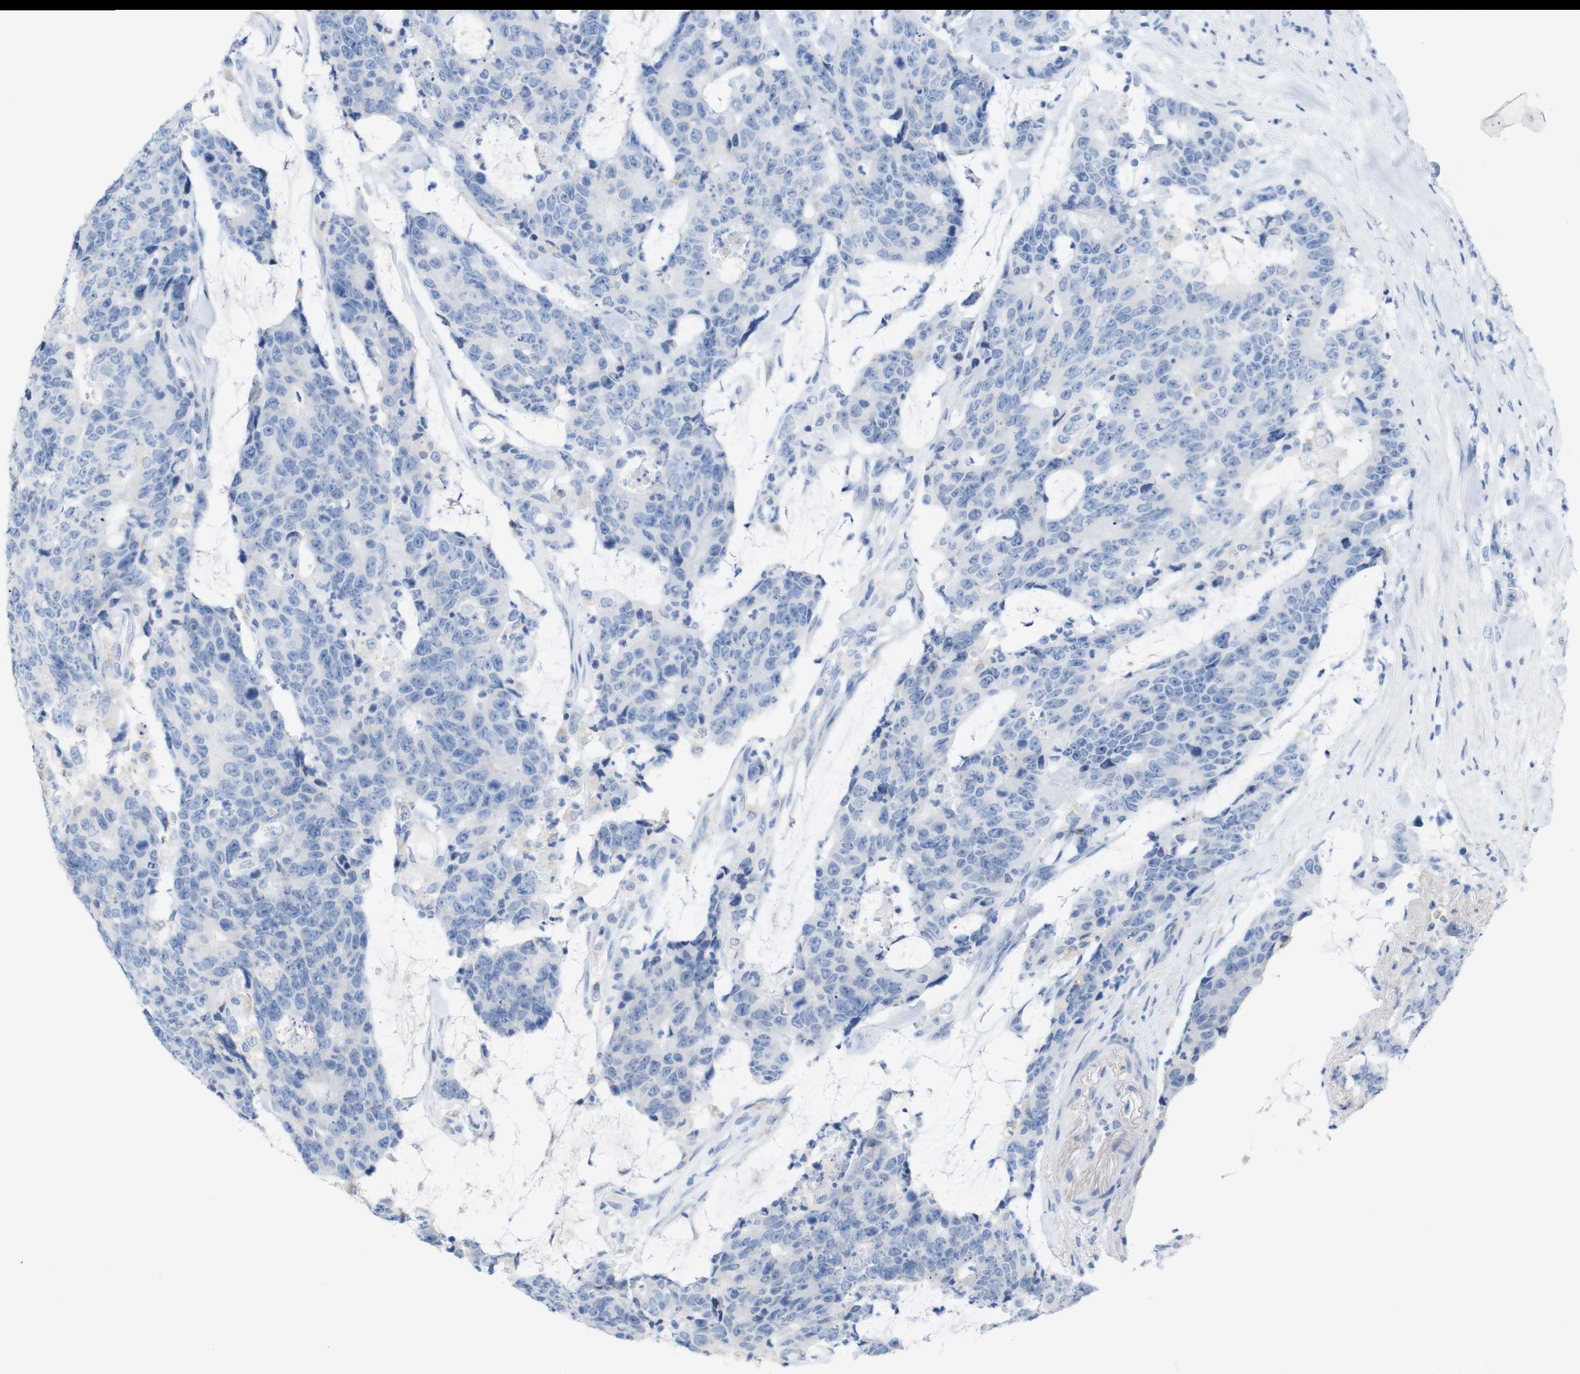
{"staining": {"intensity": "negative", "quantity": "none", "location": "none"}, "tissue": "colorectal cancer", "cell_type": "Tumor cells", "image_type": "cancer", "snomed": [{"axis": "morphology", "description": "Adenocarcinoma, NOS"}, {"axis": "topography", "description": "Colon"}], "caption": "The histopathology image reveals no staining of tumor cells in adenocarcinoma (colorectal).", "gene": "LAG3", "patient": {"sex": "female", "age": 86}}